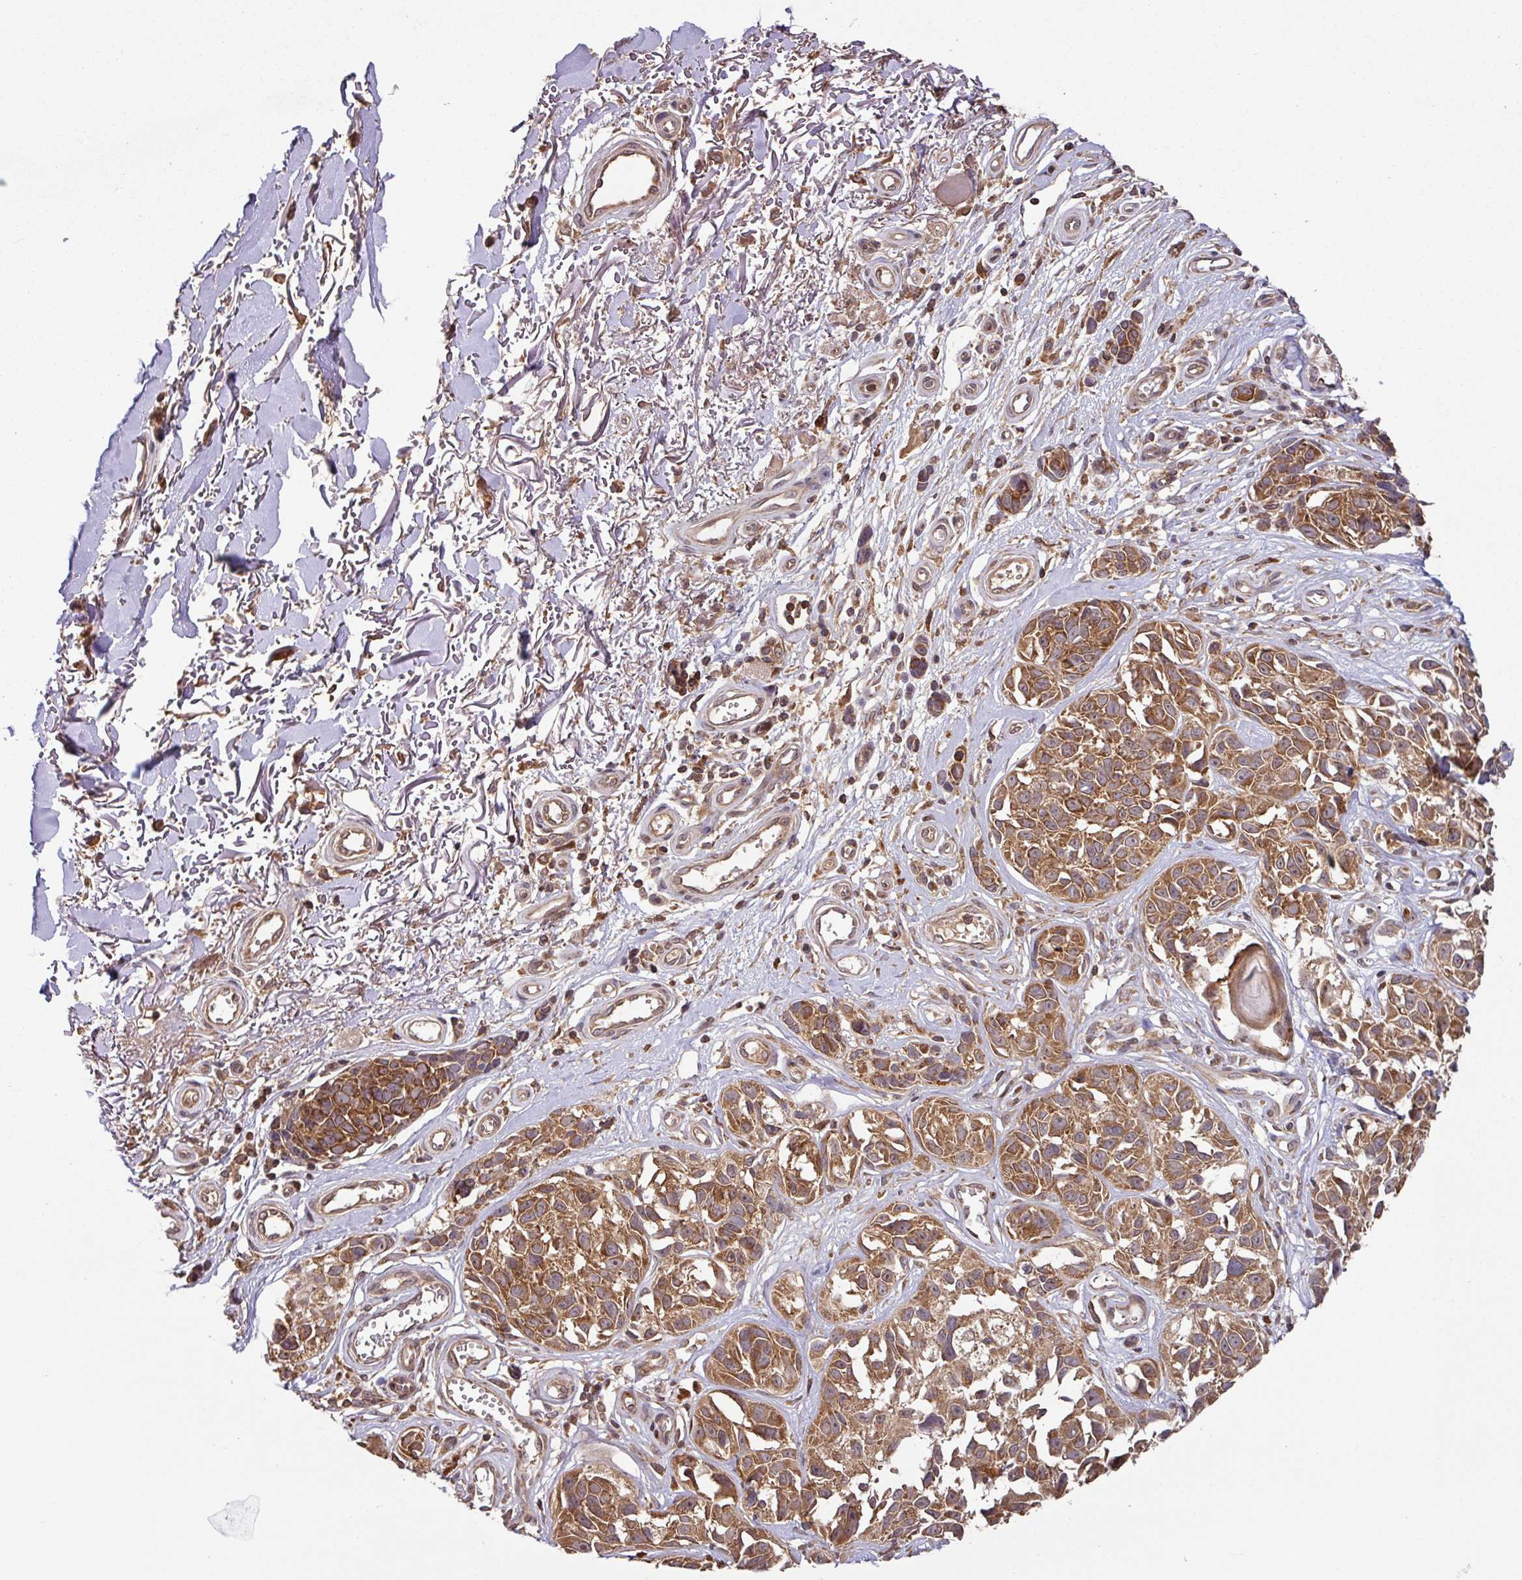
{"staining": {"intensity": "strong", "quantity": ">75%", "location": "cytoplasmic/membranous"}, "tissue": "melanoma", "cell_type": "Tumor cells", "image_type": "cancer", "snomed": [{"axis": "morphology", "description": "Malignant melanoma, NOS"}, {"axis": "topography", "description": "Skin"}], "caption": "Immunohistochemistry (IHC) (DAB) staining of melanoma shows strong cytoplasmic/membranous protein positivity in about >75% of tumor cells.", "gene": "MRRF", "patient": {"sex": "male", "age": 73}}